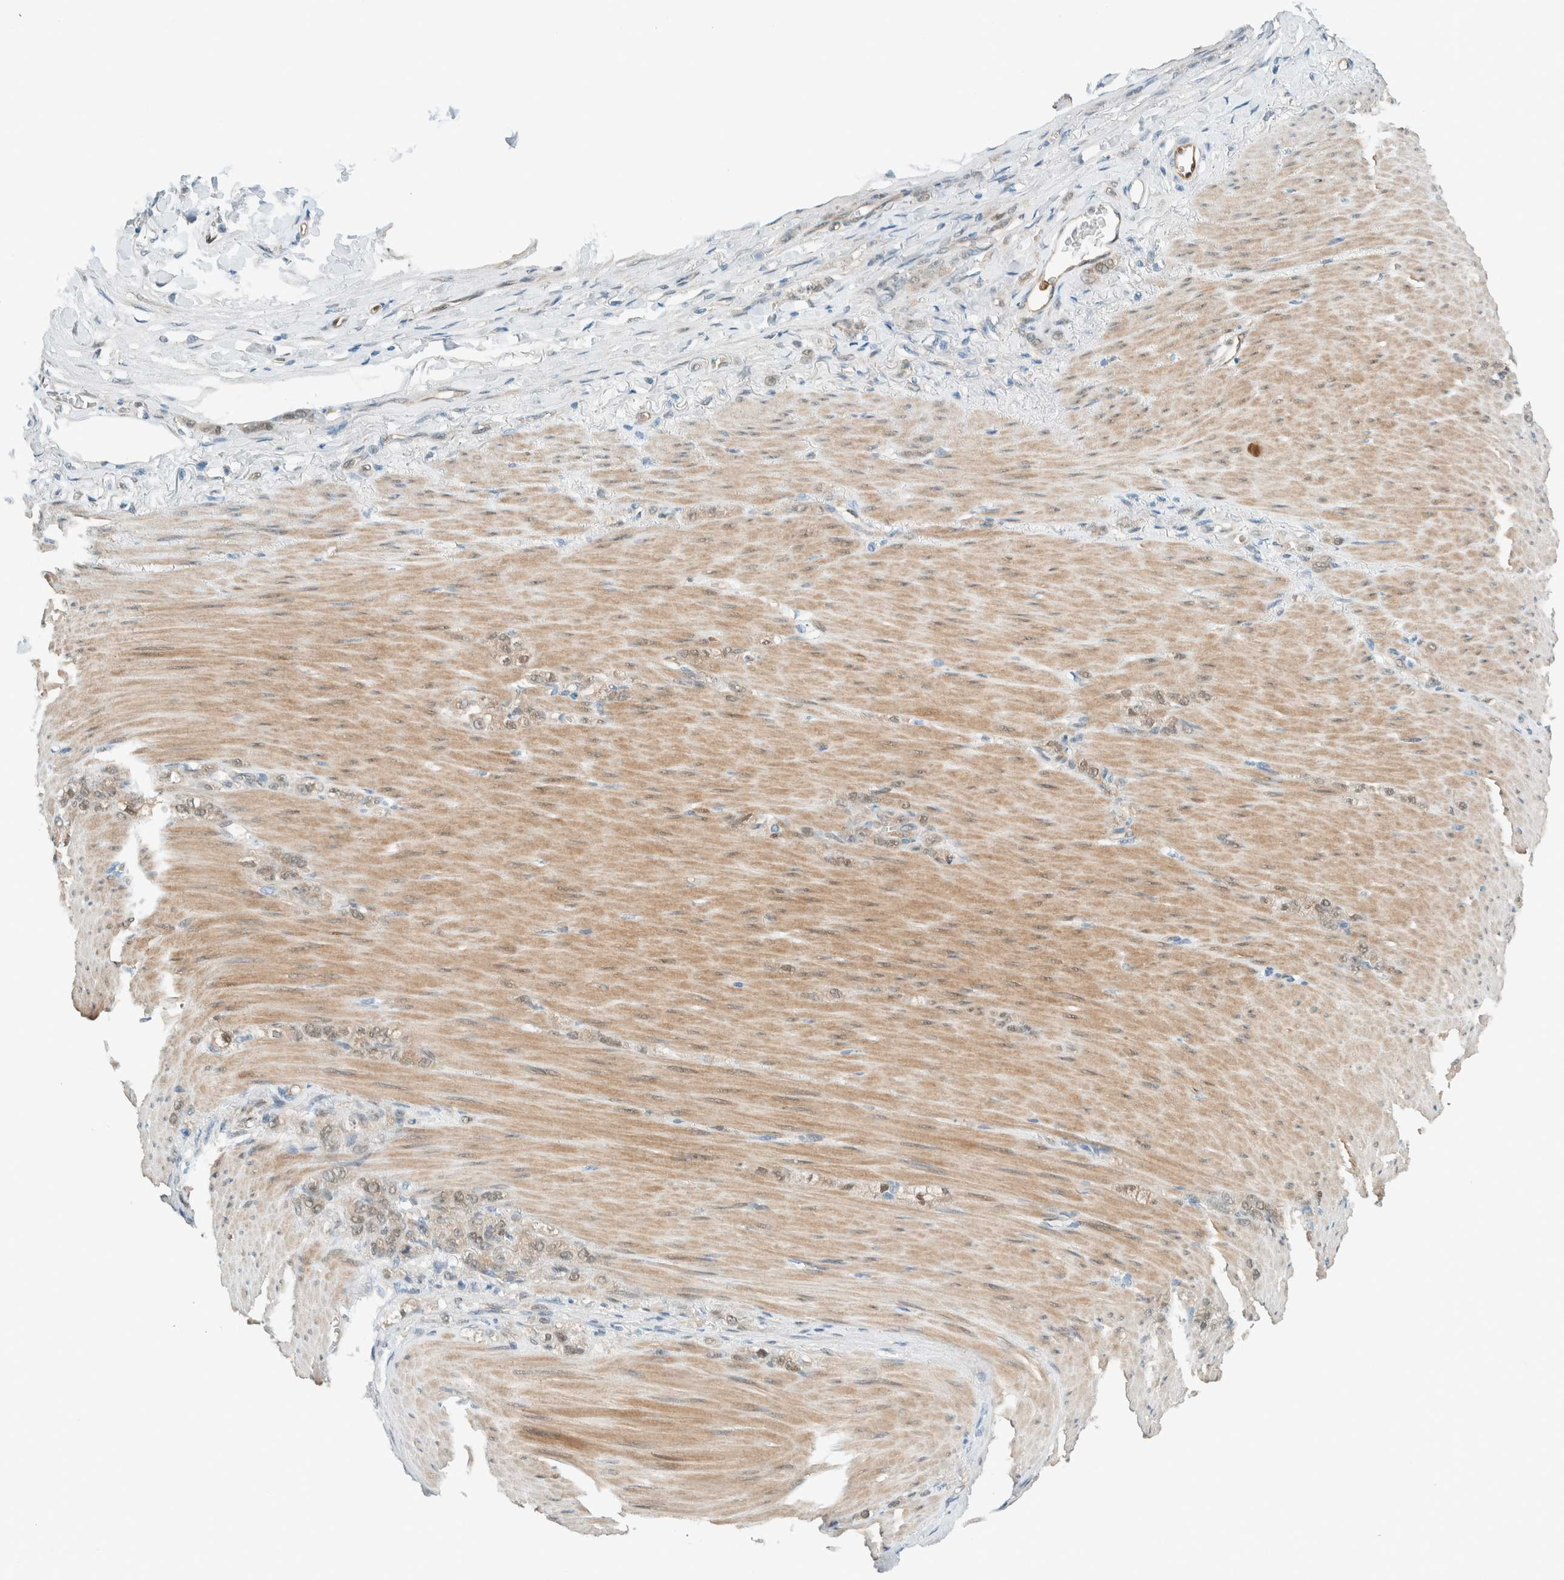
{"staining": {"intensity": "weak", "quantity": "25%-75%", "location": "cytoplasmic/membranous,nuclear"}, "tissue": "stomach cancer", "cell_type": "Tumor cells", "image_type": "cancer", "snomed": [{"axis": "morphology", "description": "Normal tissue, NOS"}, {"axis": "morphology", "description": "Adenocarcinoma, NOS"}, {"axis": "topography", "description": "Stomach"}], "caption": "Immunohistochemistry (IHC) staining of stomach cancer, which displays low levels of weak cytoplasmic/membranous and nuclear expression in approximately 25%-75% of tumor cells indicating weak cytoplasmic/membranous and nuclear protein expression. The staining was performed using DAB (3,3'-diaminobenzidine) (brown) for protein detection and nuclei were counterstained in hematoxylin (blue).", "gene": "NXN", "patient": {"sex": "male", "age": 82}}